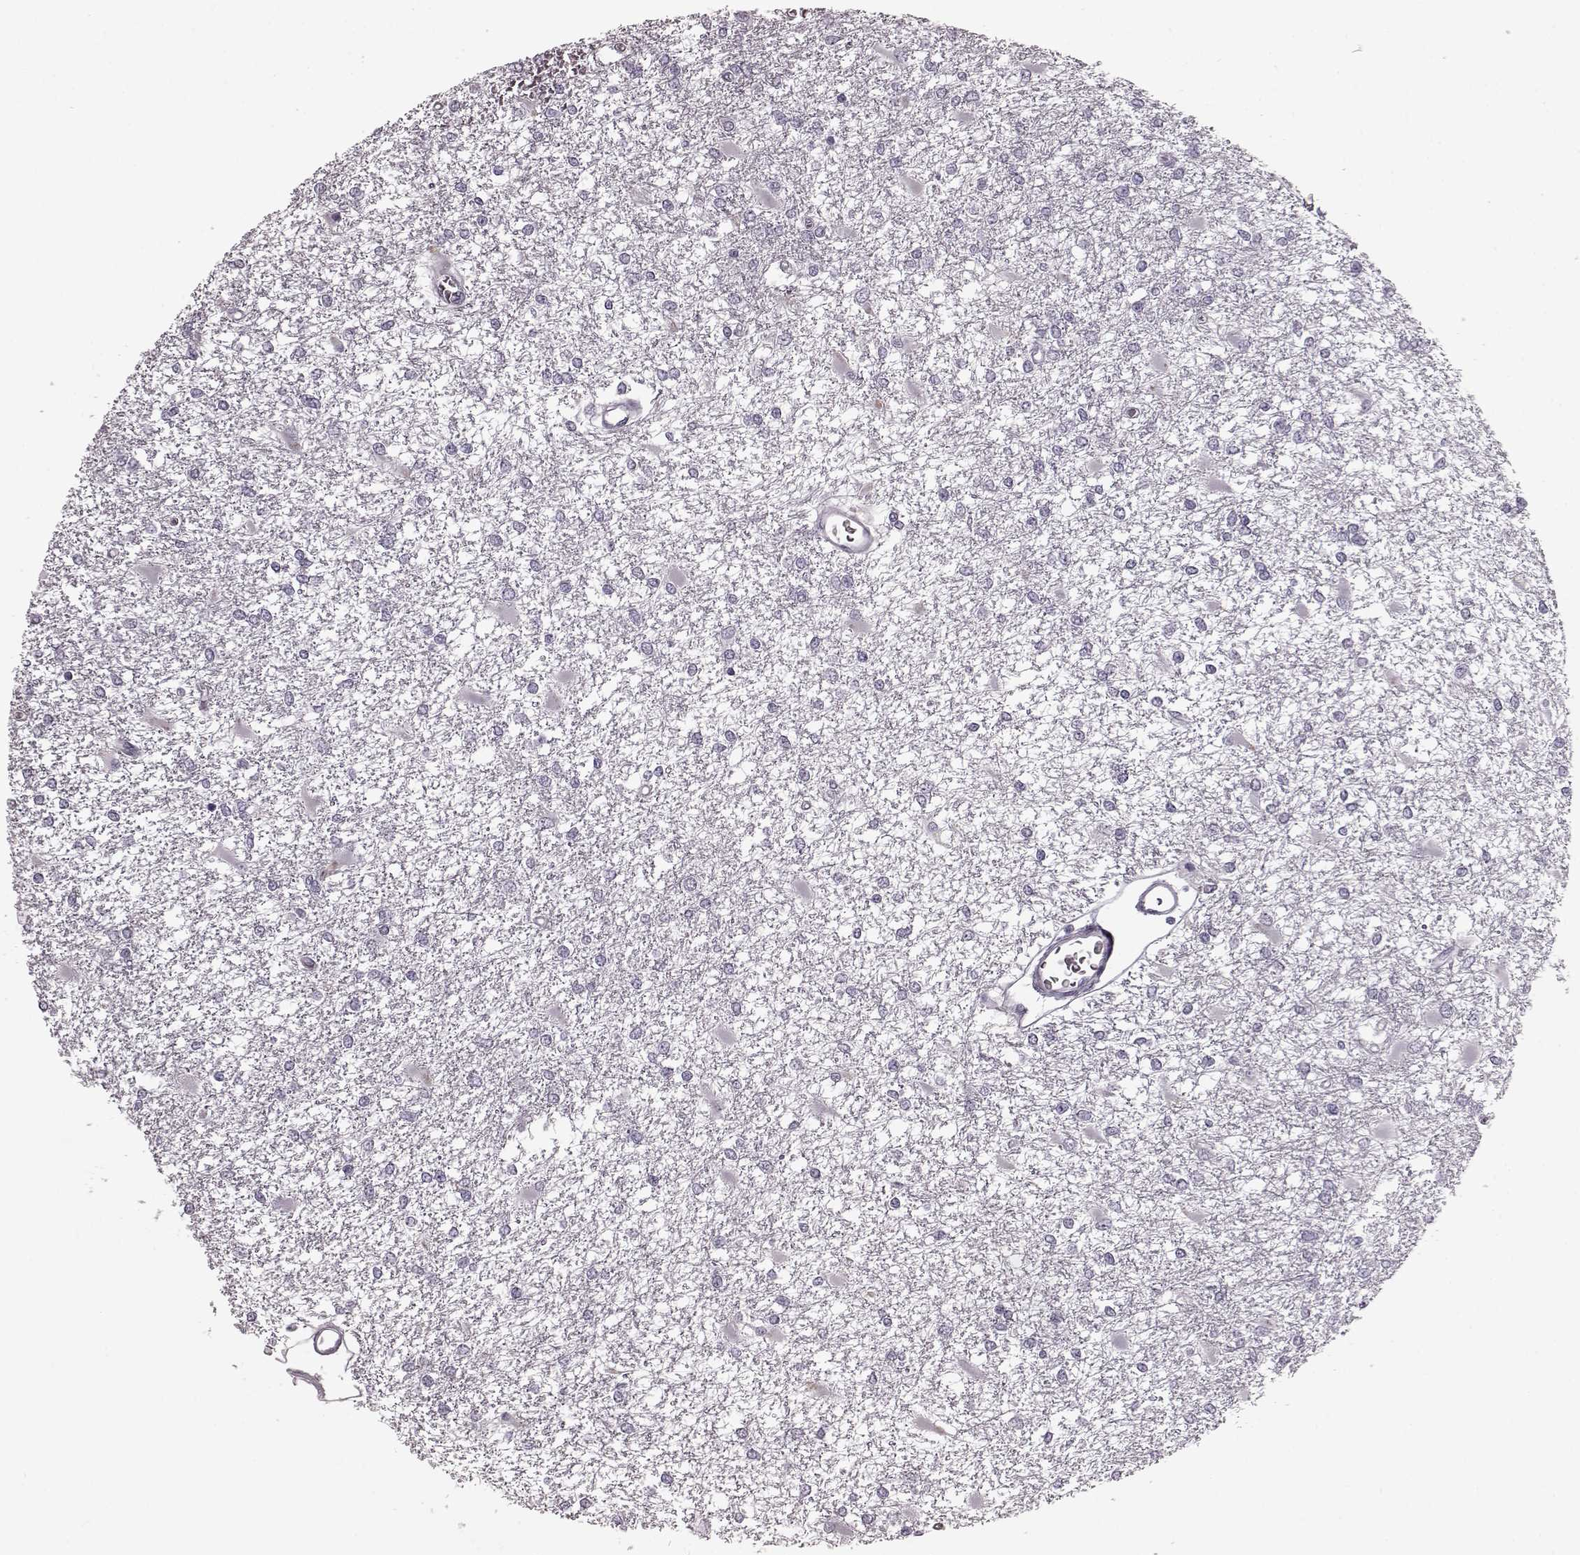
{"staining": {"intensity": "negative", "quantity": "none", "location": "none"}, "tissue": "glioma", "cell_type": "Tumor cells", "image_type": "cancer", "snomed": [{"axis": "morphology", "description": "Glioma, malignant, High grade"}, {"axis": "topography", "description": "Cerebral cortex"}], "caption": "Micrograph shows no significant protein positivity in tumor cells of glioma. (DAB IHC with hematoxylin counter stain).", "gene": "CST7", "patient": {"sex": "male", "age": 79}}